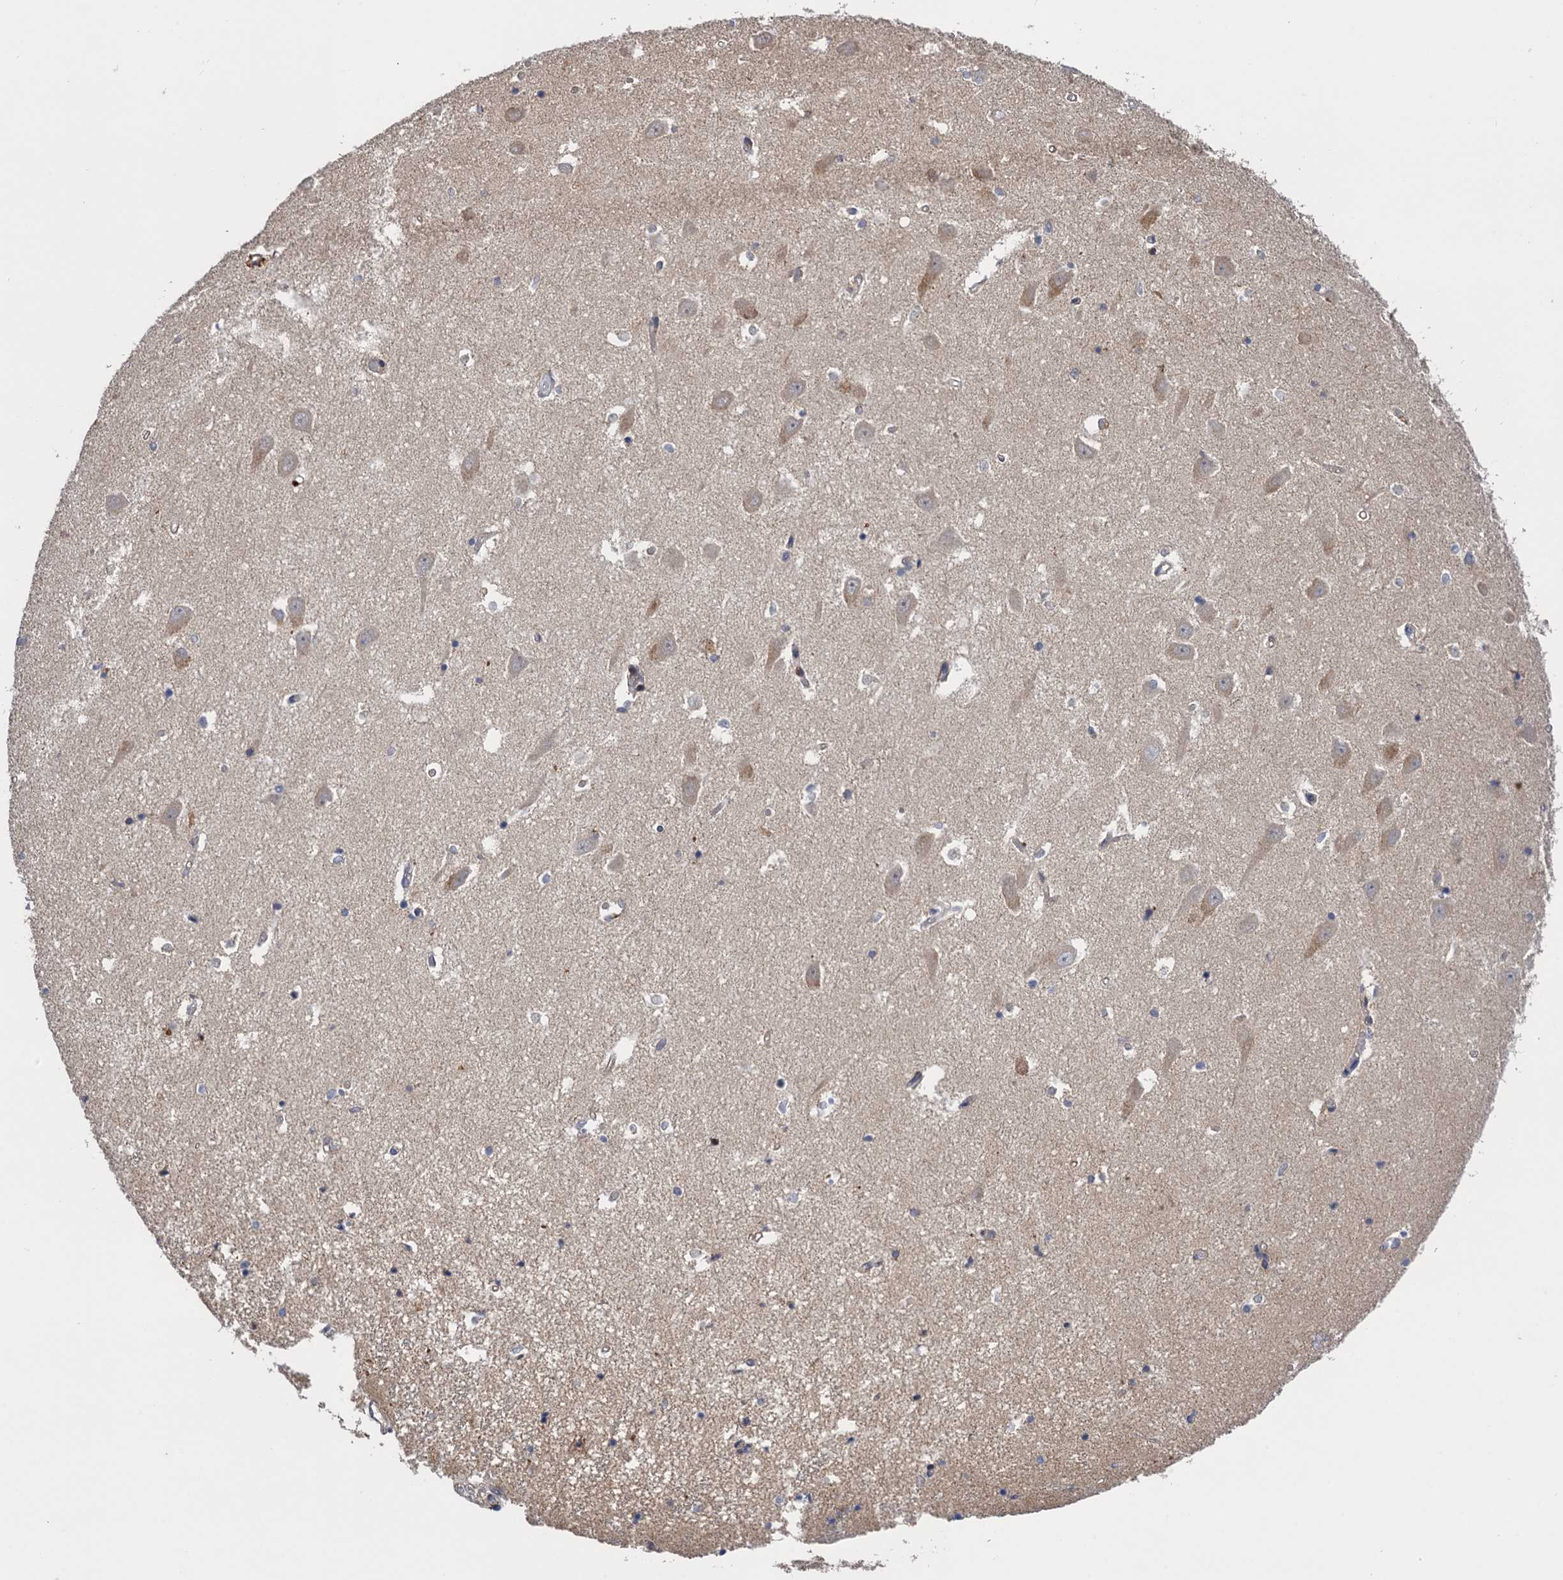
{"staining": {"intensity": "negative", "quantity": "none", "location": "none"}, "tissue": "hippocampus", "cell_type": "Glial cells", "image_type": "normal", "snomed": [{"axis": "morphology", "description": "Normal tissue, NOS"}, {"axis": "topography", "description": "Hippocampus"}], "caption": "A high-resolution photomicrograph shows immunohistochemistry (IHC) staining of unremarkable hippocampus, which exhibits no significant positivity in glial cells. The staining is performed using DAB (3,3'-diaminobenzidine) brown chromogen with nuclei counter-stained in using hematoxylin.", "gene": "WDR88", "patient": {"sex": "male", "age": 70}}